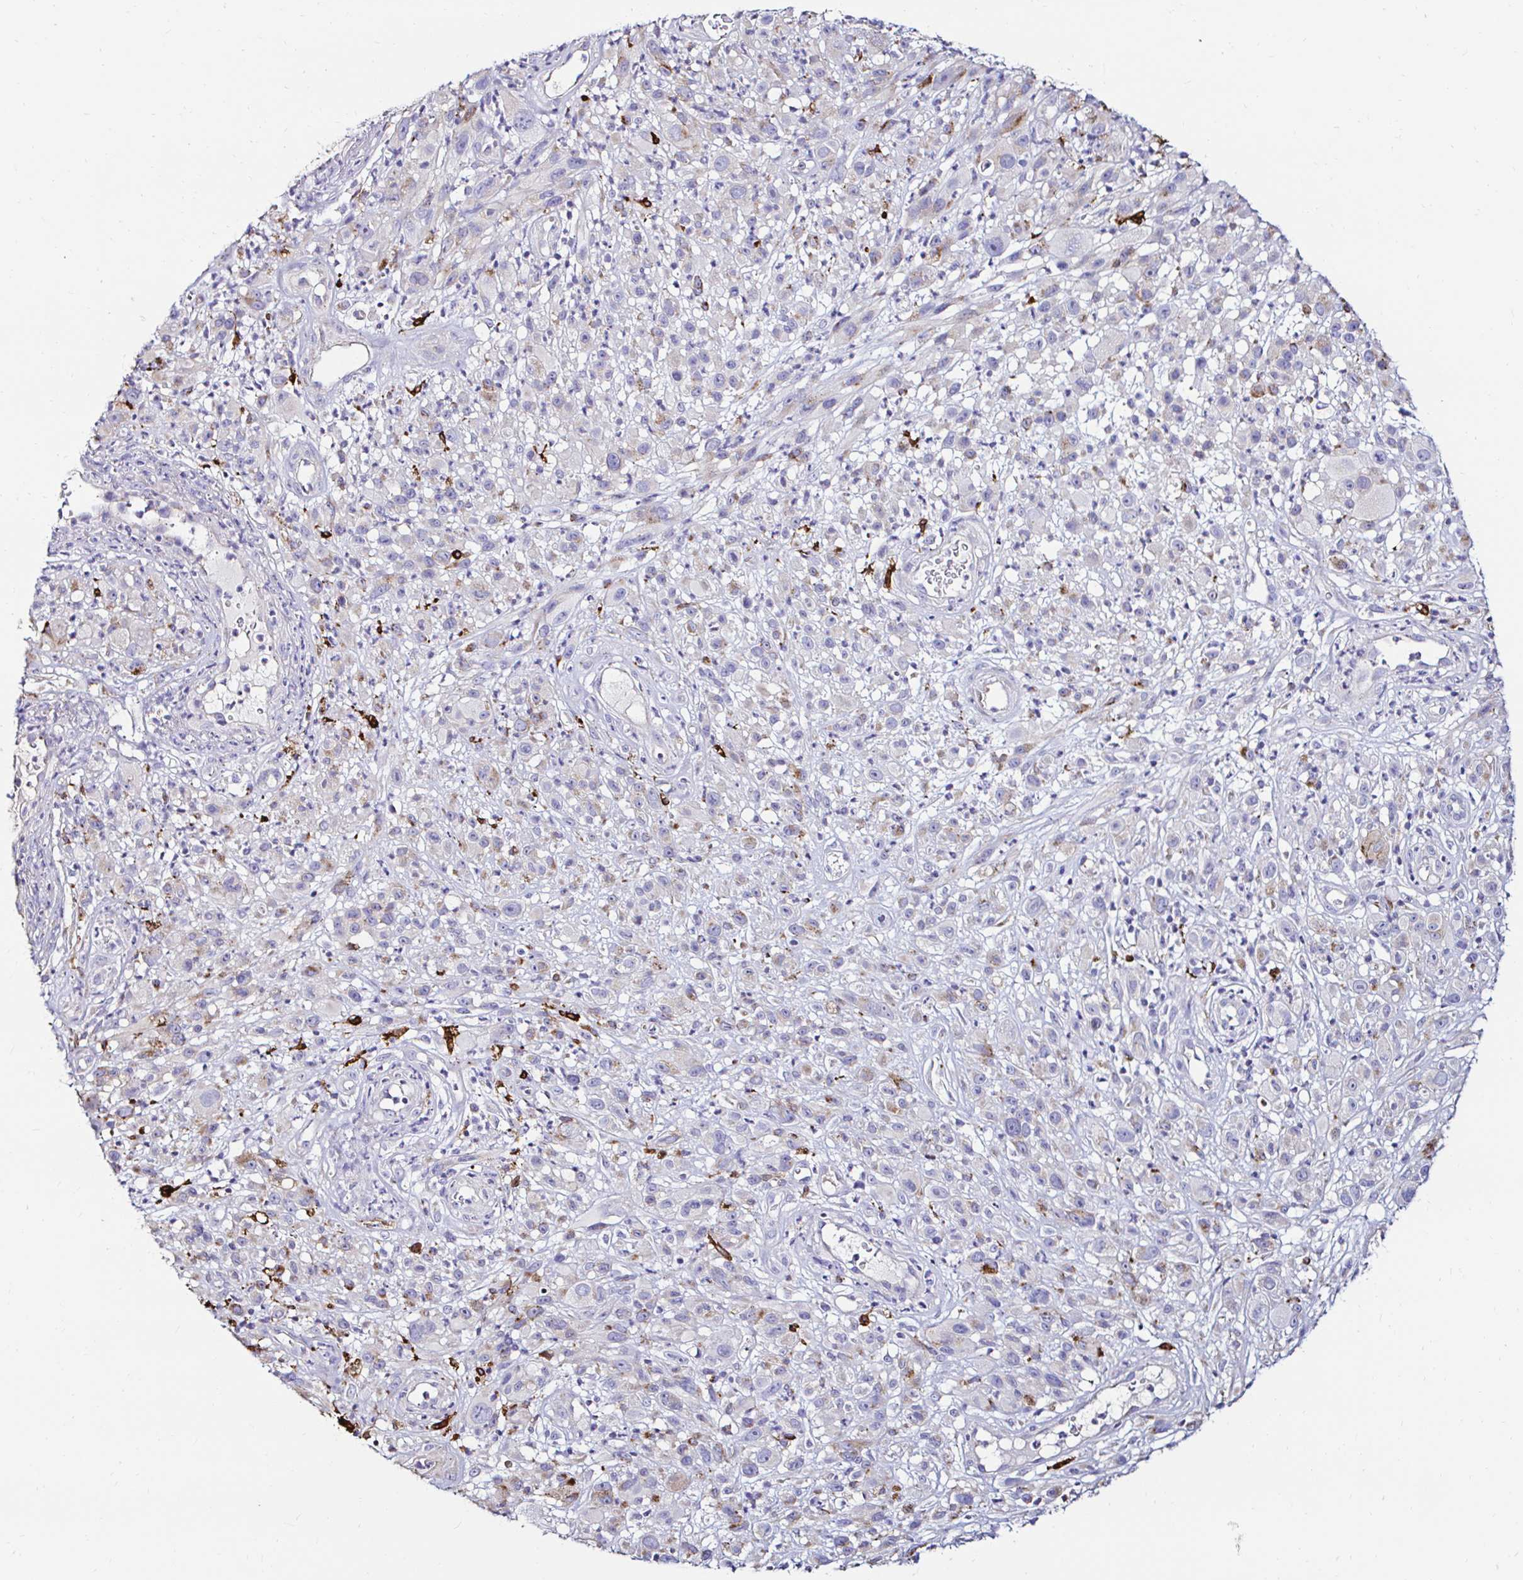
{"staining": {"intensity": "weak", "quantity": "<25%", "location": "cytoplasmic/membranous"}, "tissue": "melanoma", "cell_type": "Tumor cells", "image_type": "cancer", "snomed": [{"axis": "morphology", "description": "Malignant melanoma, NOS"}, {"axis": "topography", "description": "Skin"}], "caption": "High magnification brightfield microscopy of malignant melanoma stained with DAB (brown) and counterstained with hematoxylin (blue): tumor cells show no significant staining. Brightfield microscopy of immunohistochemistry (IHC) stained with DAB (brown) and hematoxylin (blue), captured at high magnification.", "gene": "GALNS", "patient": {"sex": "male", "age": 68}}